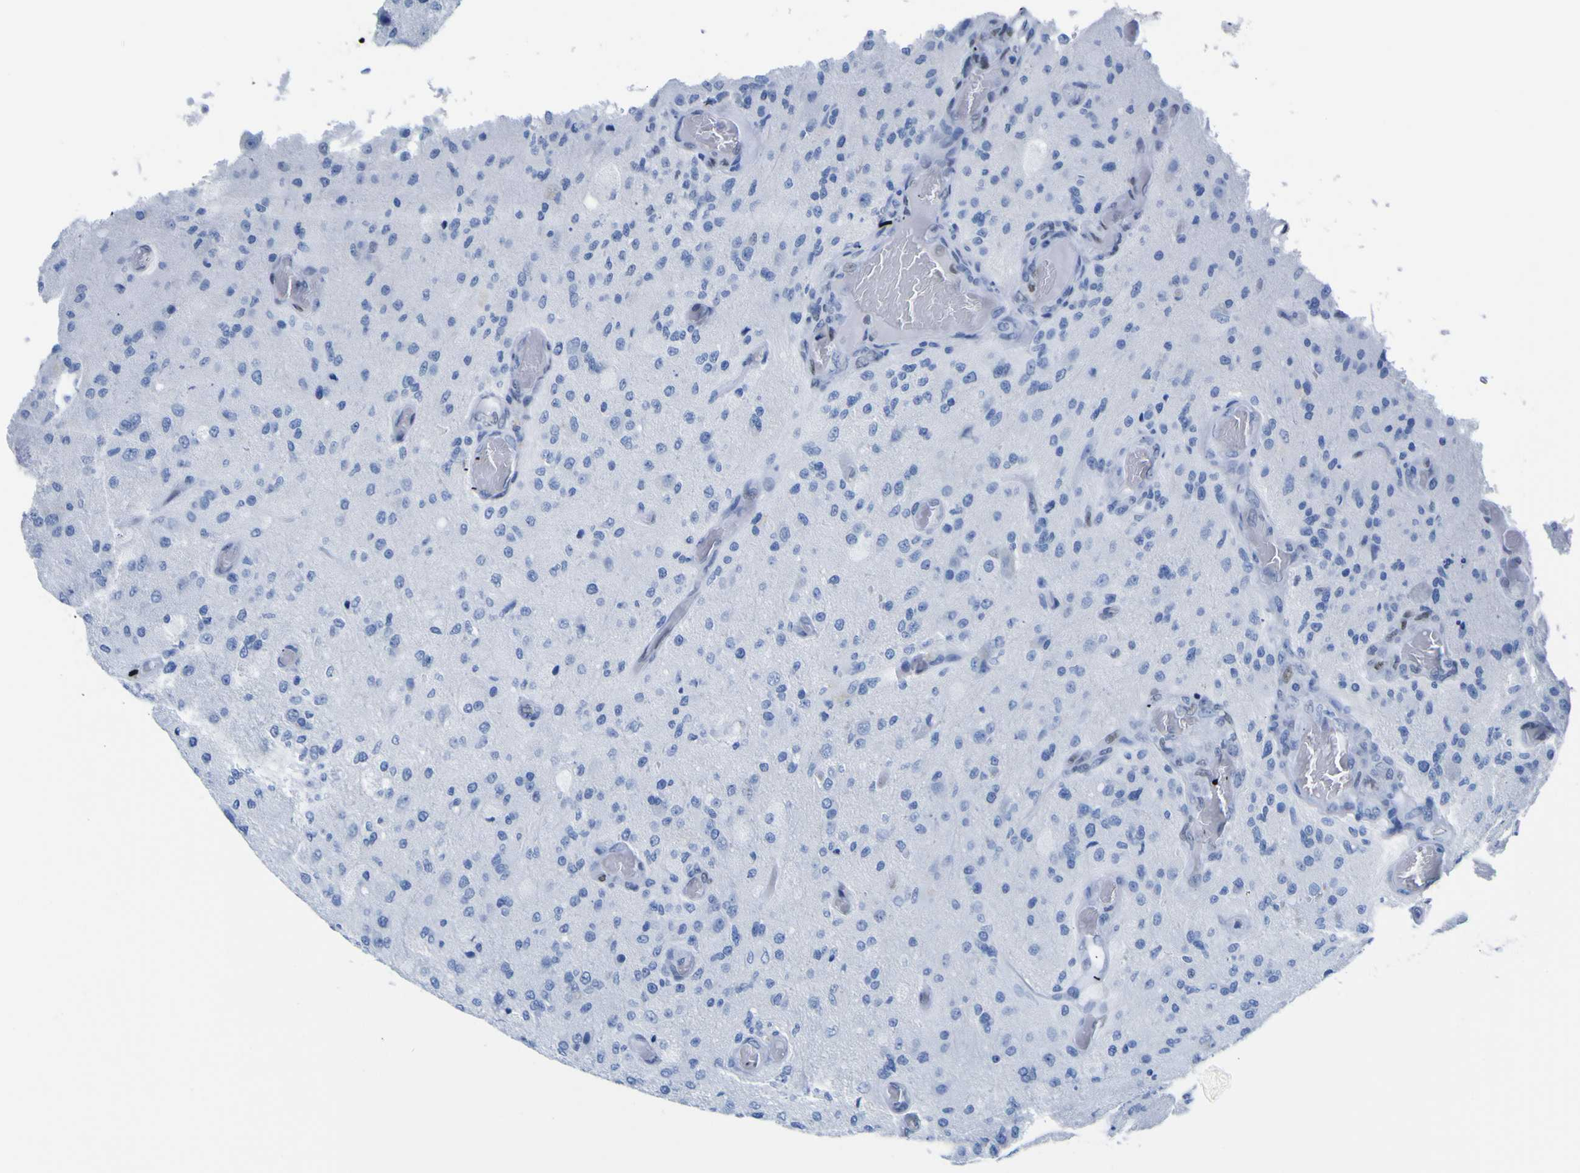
{"staining": {"intensity": "negative", "quantity": "none", "location": "none"}, "tissue": "glioma", "cell_type": "Tumor cells", "image_type": "cancer", "snomed": [{"axis": "morphology", "description": "Normal tissue, NOS"}, {"axis": "morphology", "description": "Glioma, malignant, High grade"}, {"axis": "topography", "description": "Cerebral cortex"}], "caption": "This is an immunohistochemistry (IHC) histopathology image of high-grade glioma (malignant). There is no expression in tumor cells.", "gene": "DACH1", "patient": {"sex": "male", "age": 77}}